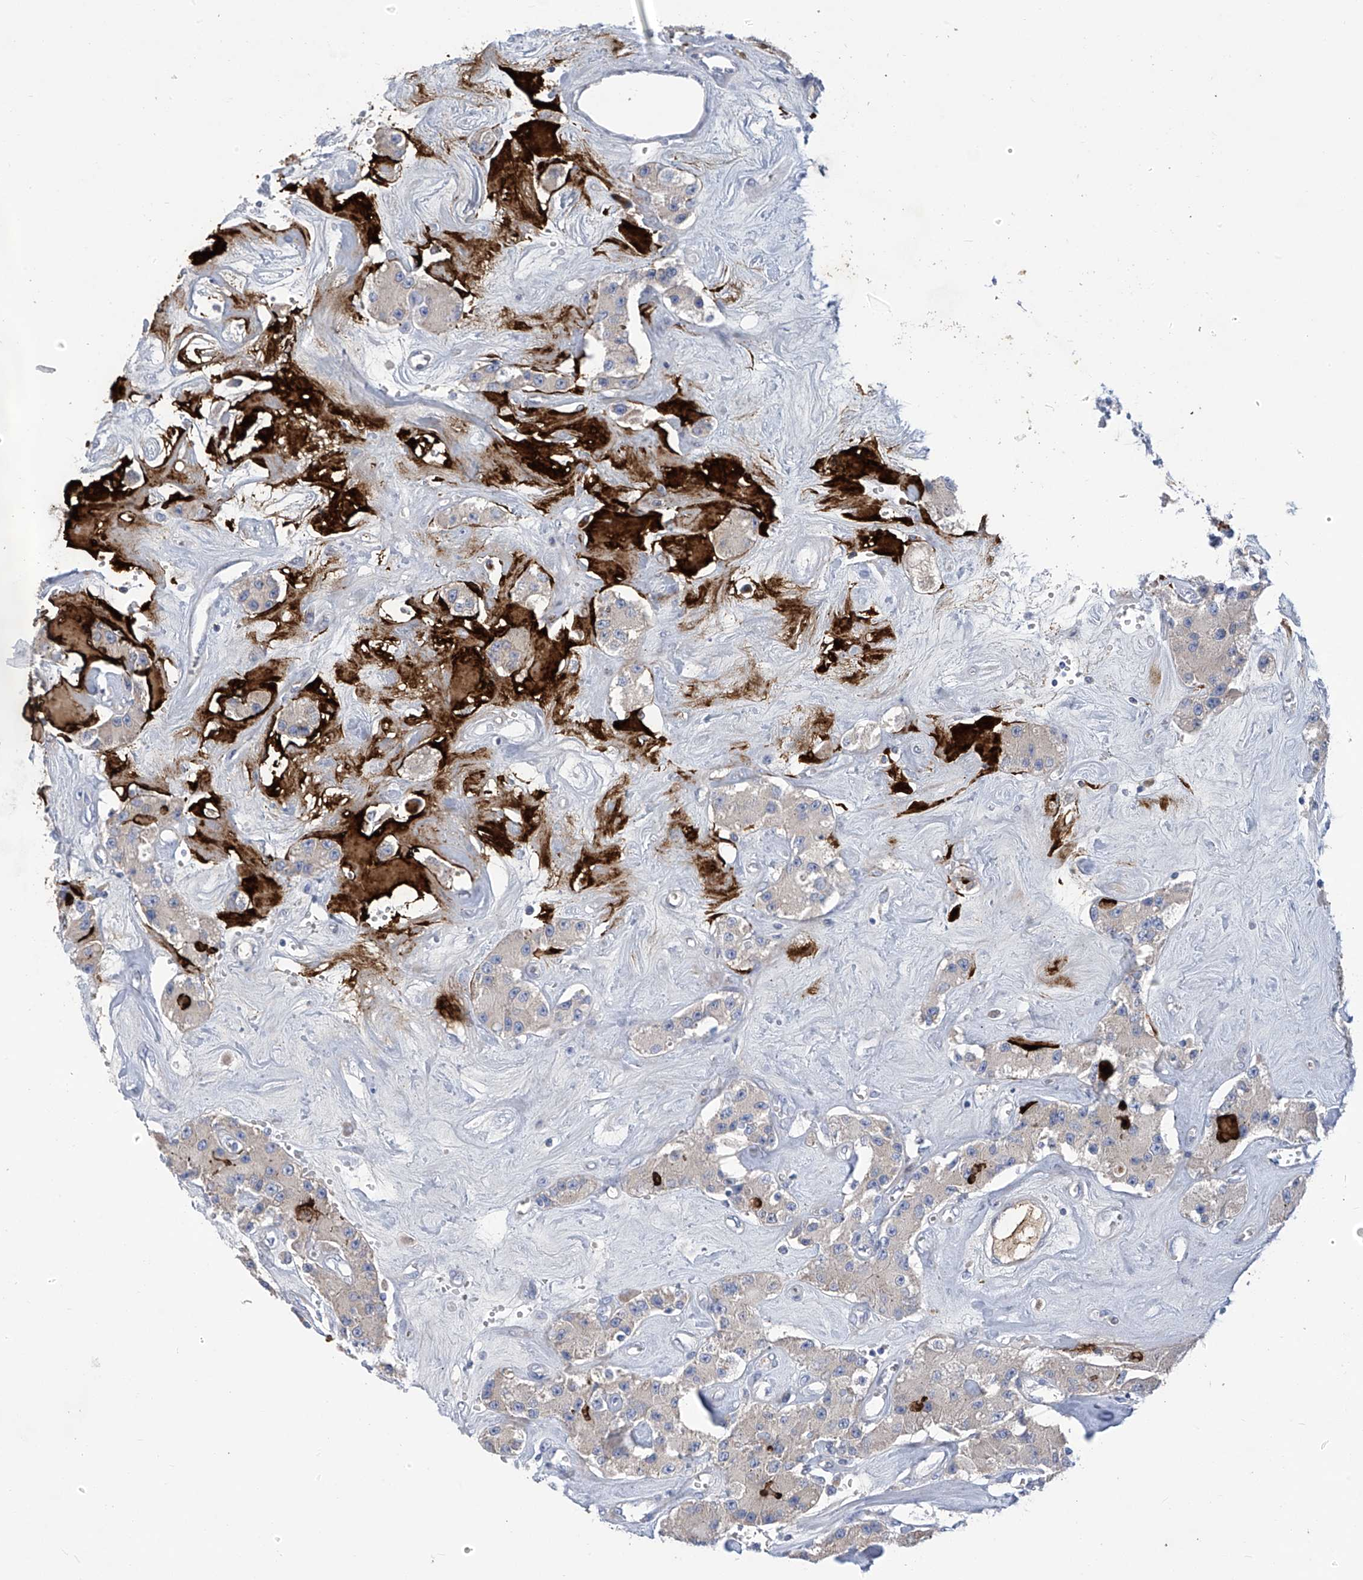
{"staining": {"intensity": "negative", "quantity": "none", "location": "none"}, "tissue": "carcinoid", "cell_type": "Tumor cells", "image_type": "cancer", "snomed": [{"axis": "morphology", "description": "Carcinoid, malignant, NOS"}, {"axis": "topography", "description": "Pancreas"}], "caption": "DAB (3,3'-diaminobenzidine) immunohistochemical staining of human malignant carcinoid reveals no significant positivity in tumor cells.", "gene": "SLCO4A1", "patient": {"sex": "male", "age": 41}}